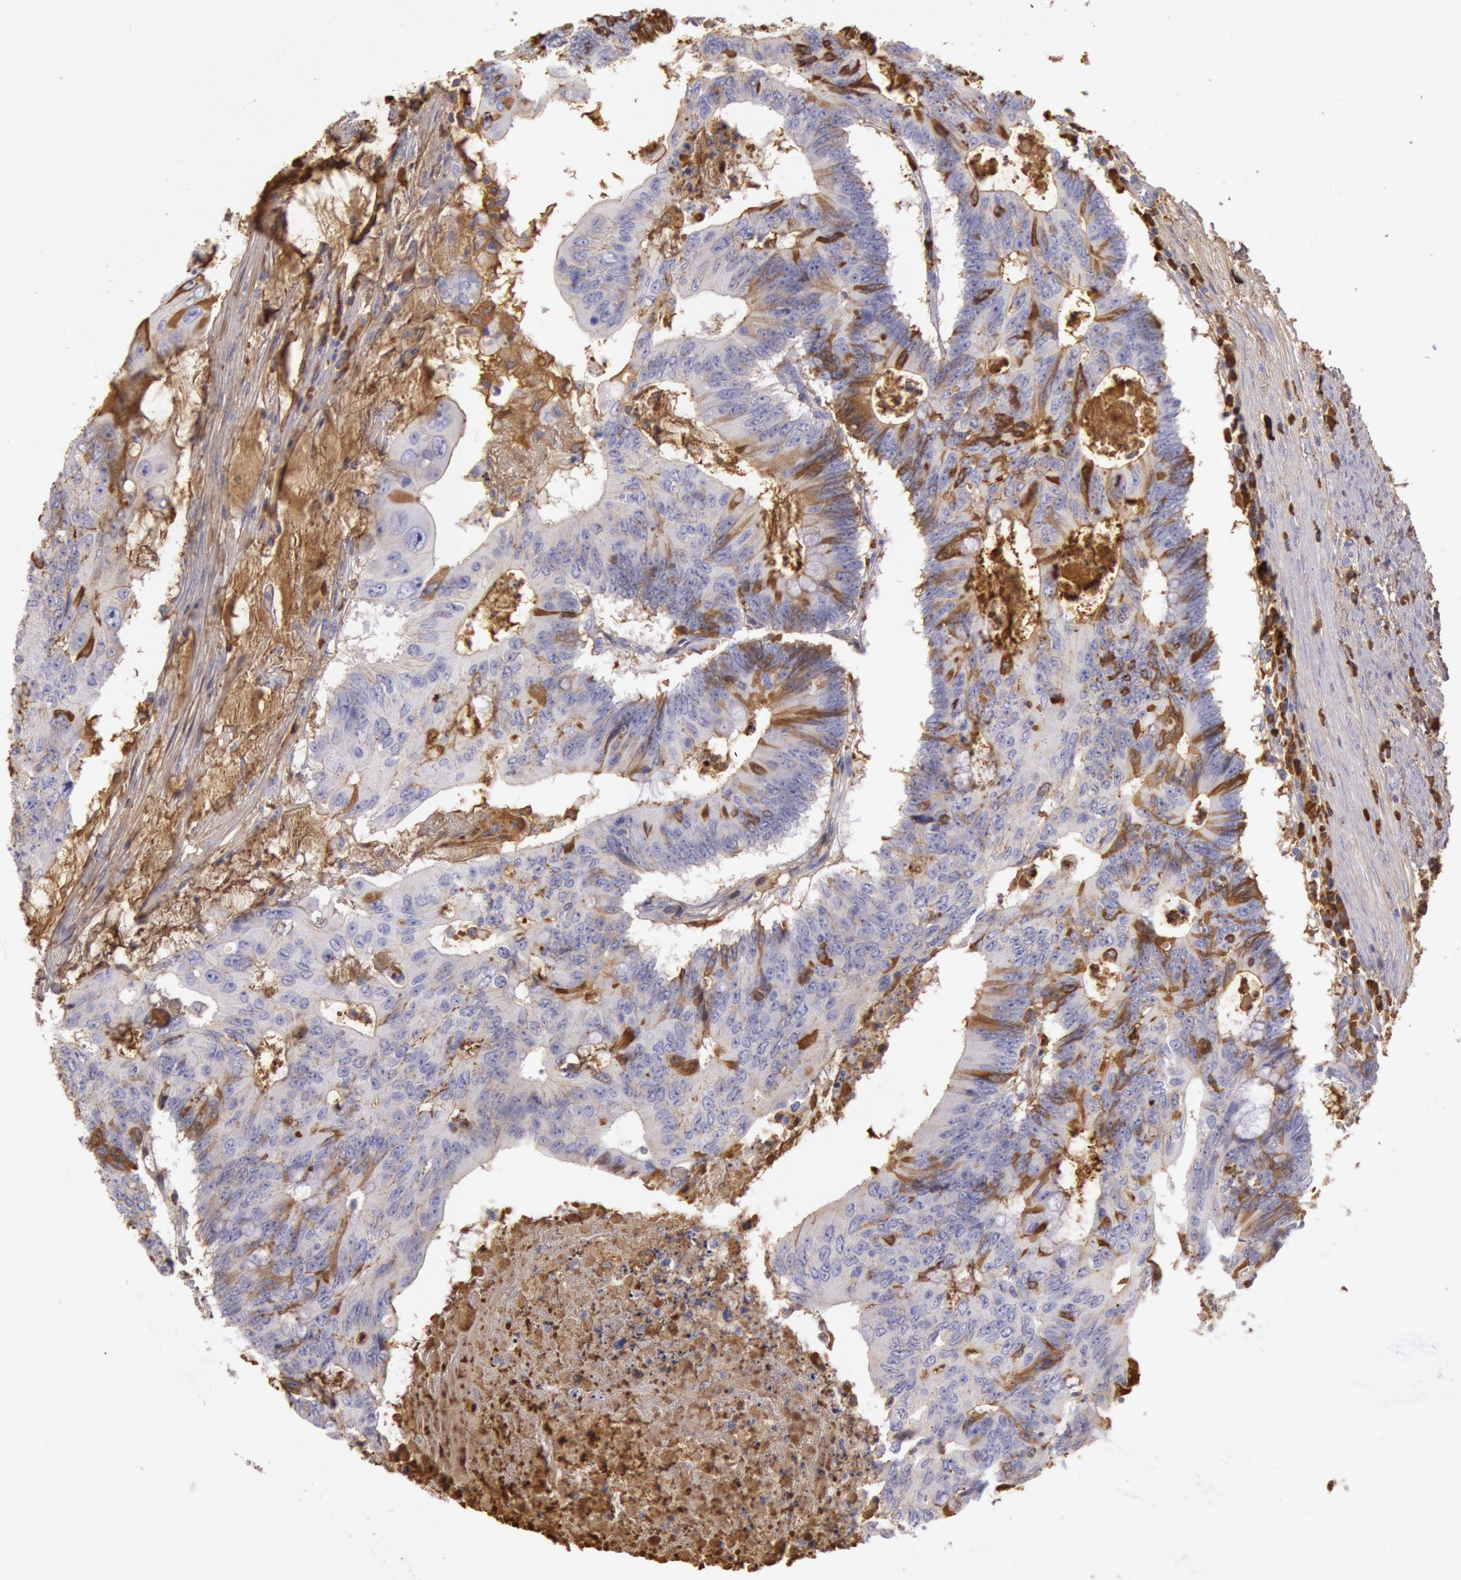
{"staining": {"intensity": "weak", "quantity": "25%-75%", "location": "cytoplasmic/membranous"}, "tissue": "colorectal cancer", "cell_type": "Tumor cells", "image_type": "cancer", "snomed": [{"axis": "morphology", "description": "Adenocarcinoma, NOS"}, {"axis": "topography", "description": "Colon"}], "caption": "Immunohistochemistry (DAB (3,3'-diaminobenzidine)) staining of colorectal cancer demonstrates weak cytoplasmic/membranous protein expression in about 25%-75% of tumor cells.", "gene": "IGHG1", "patient": {"sex": "male", "age": 65}}